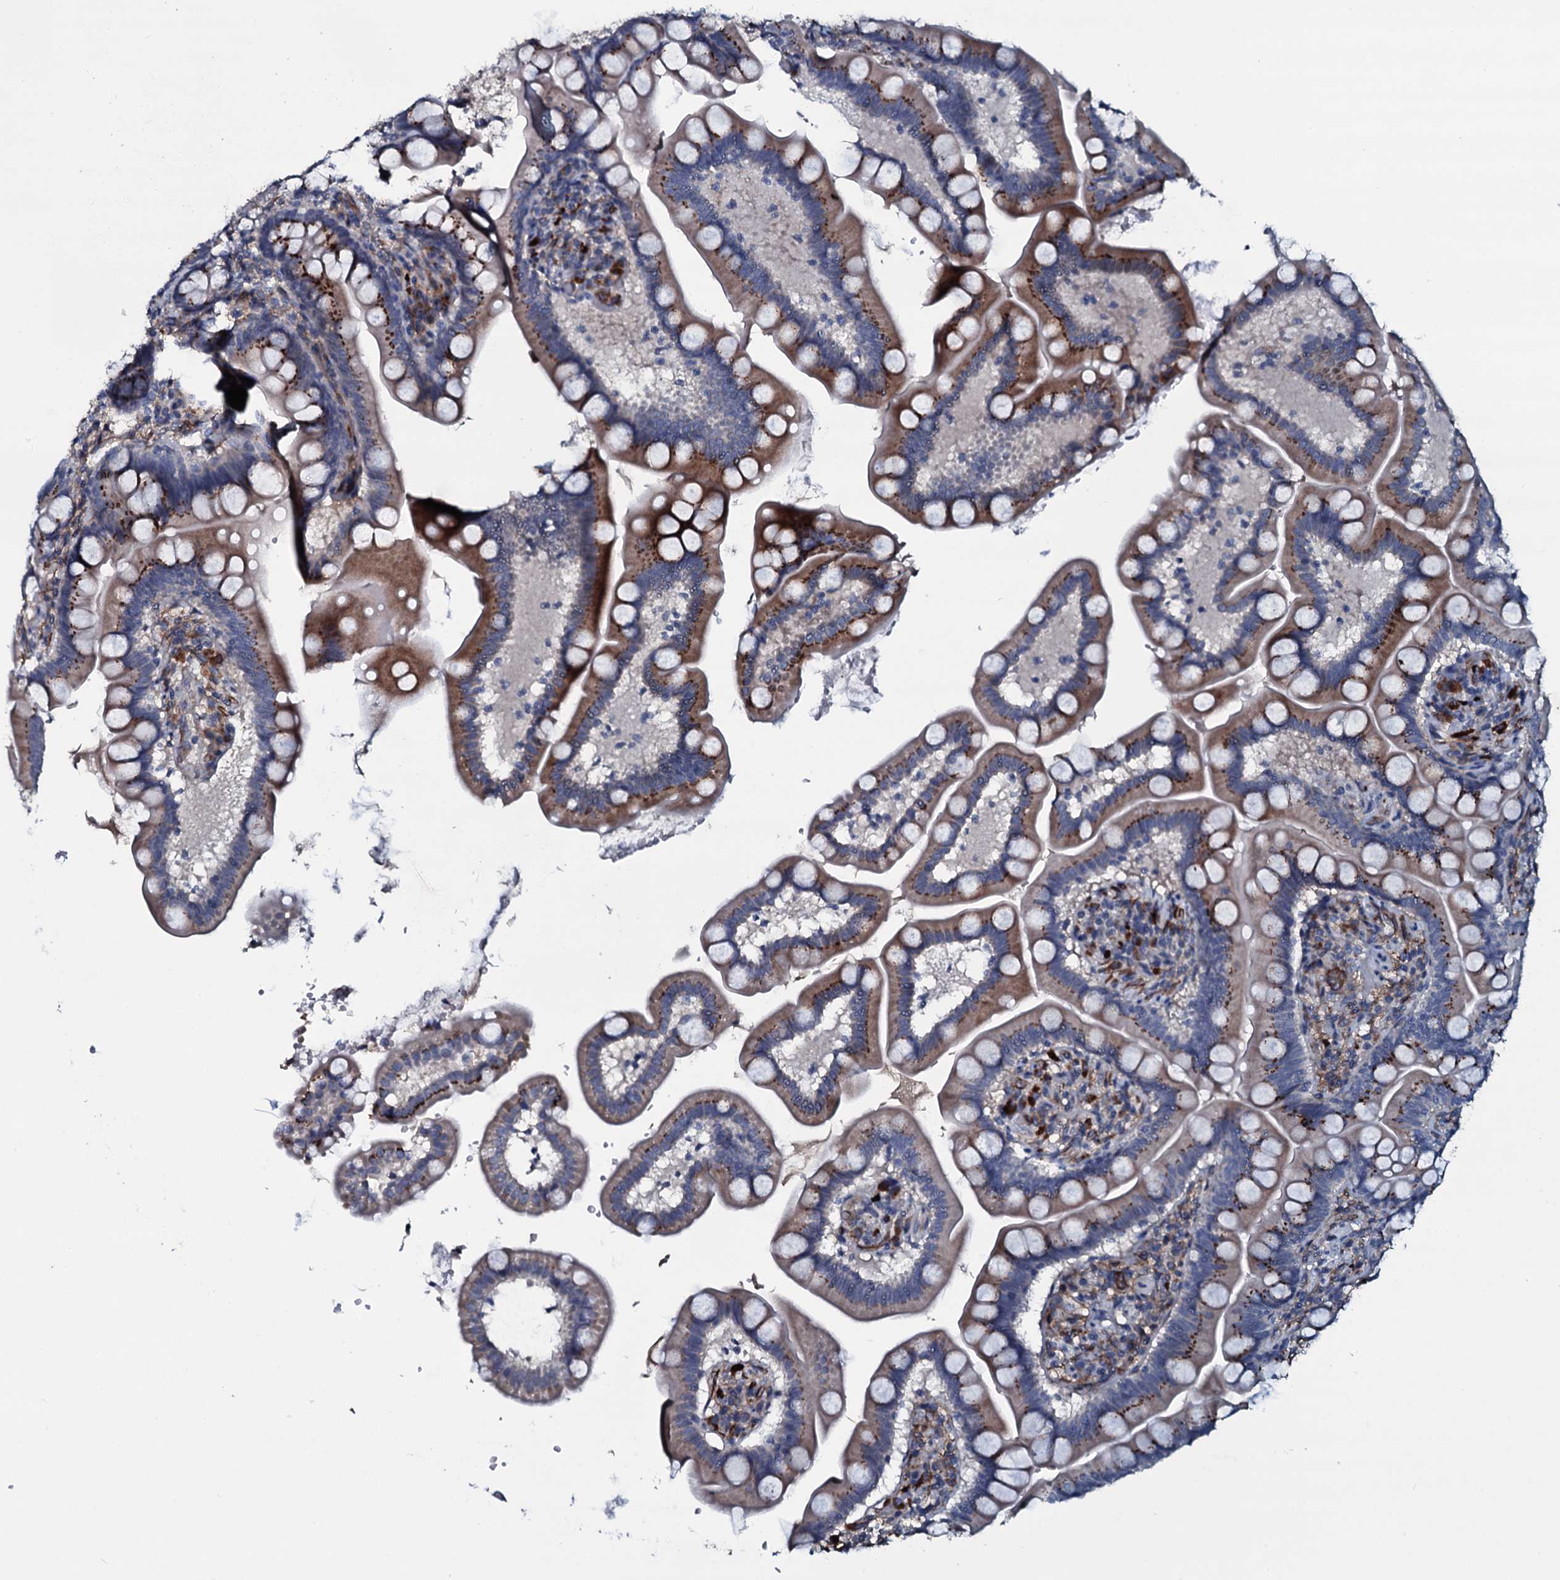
{"staining": {"intensity": "strong", "quantity": "25%-75%", "location": "cytoplasmic/membranous"}, "tissue": "small intestine", "cell_type": "Glandular cells", "image_type": "normal", "snomed": [{"axis": "morphology", "description": "Normal tissue, NOS"}, {"axis": "topography", "description": "Small intestine"}], "caption": "Immunohistochemical staining of normal human small intestine displays high levels of strong cytoplasmic/membranous expression in about 25%-75% of glandular cells.", "gene": "CLEC14A", "patient": {"sex": "female", "age": 64}}